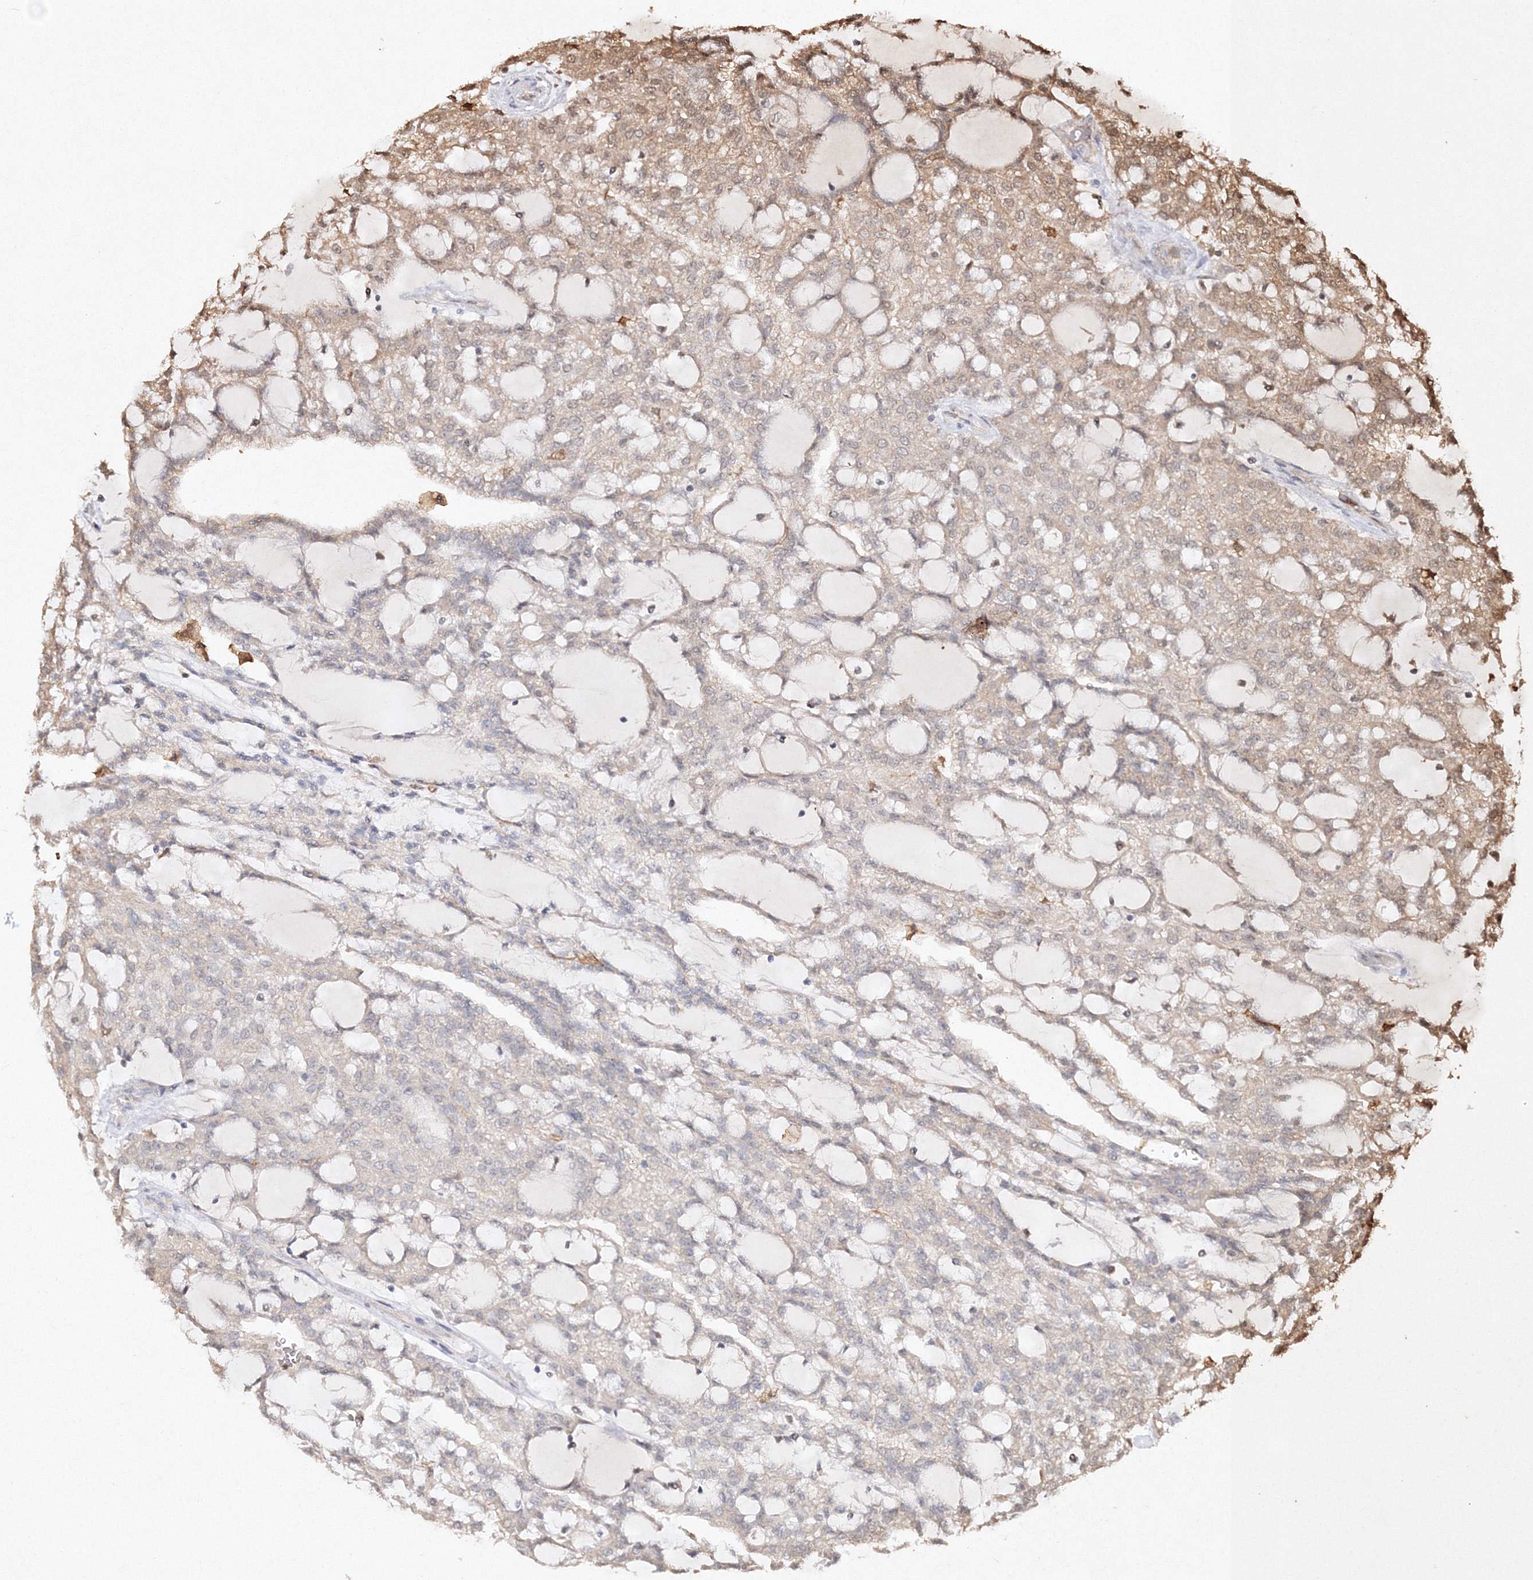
{"staining": {"intensity": "weak", "quantity": "<25%", "location": "cytoplasmic/membranous"}, "tissue": "renal cancer", "cell_type": "Tumor cells", "image_type": "cancer", "snomed": [{"axis": "morphology", "description": "Adenocarcinoma, NOS"}, {"axis": "topography", "description": "Kidney"}], "caption": "Tumor cells show no significant protein positivity in renal cancer.", "gene": "S100A11", "patient": {"sex": "male", "age": 63}}